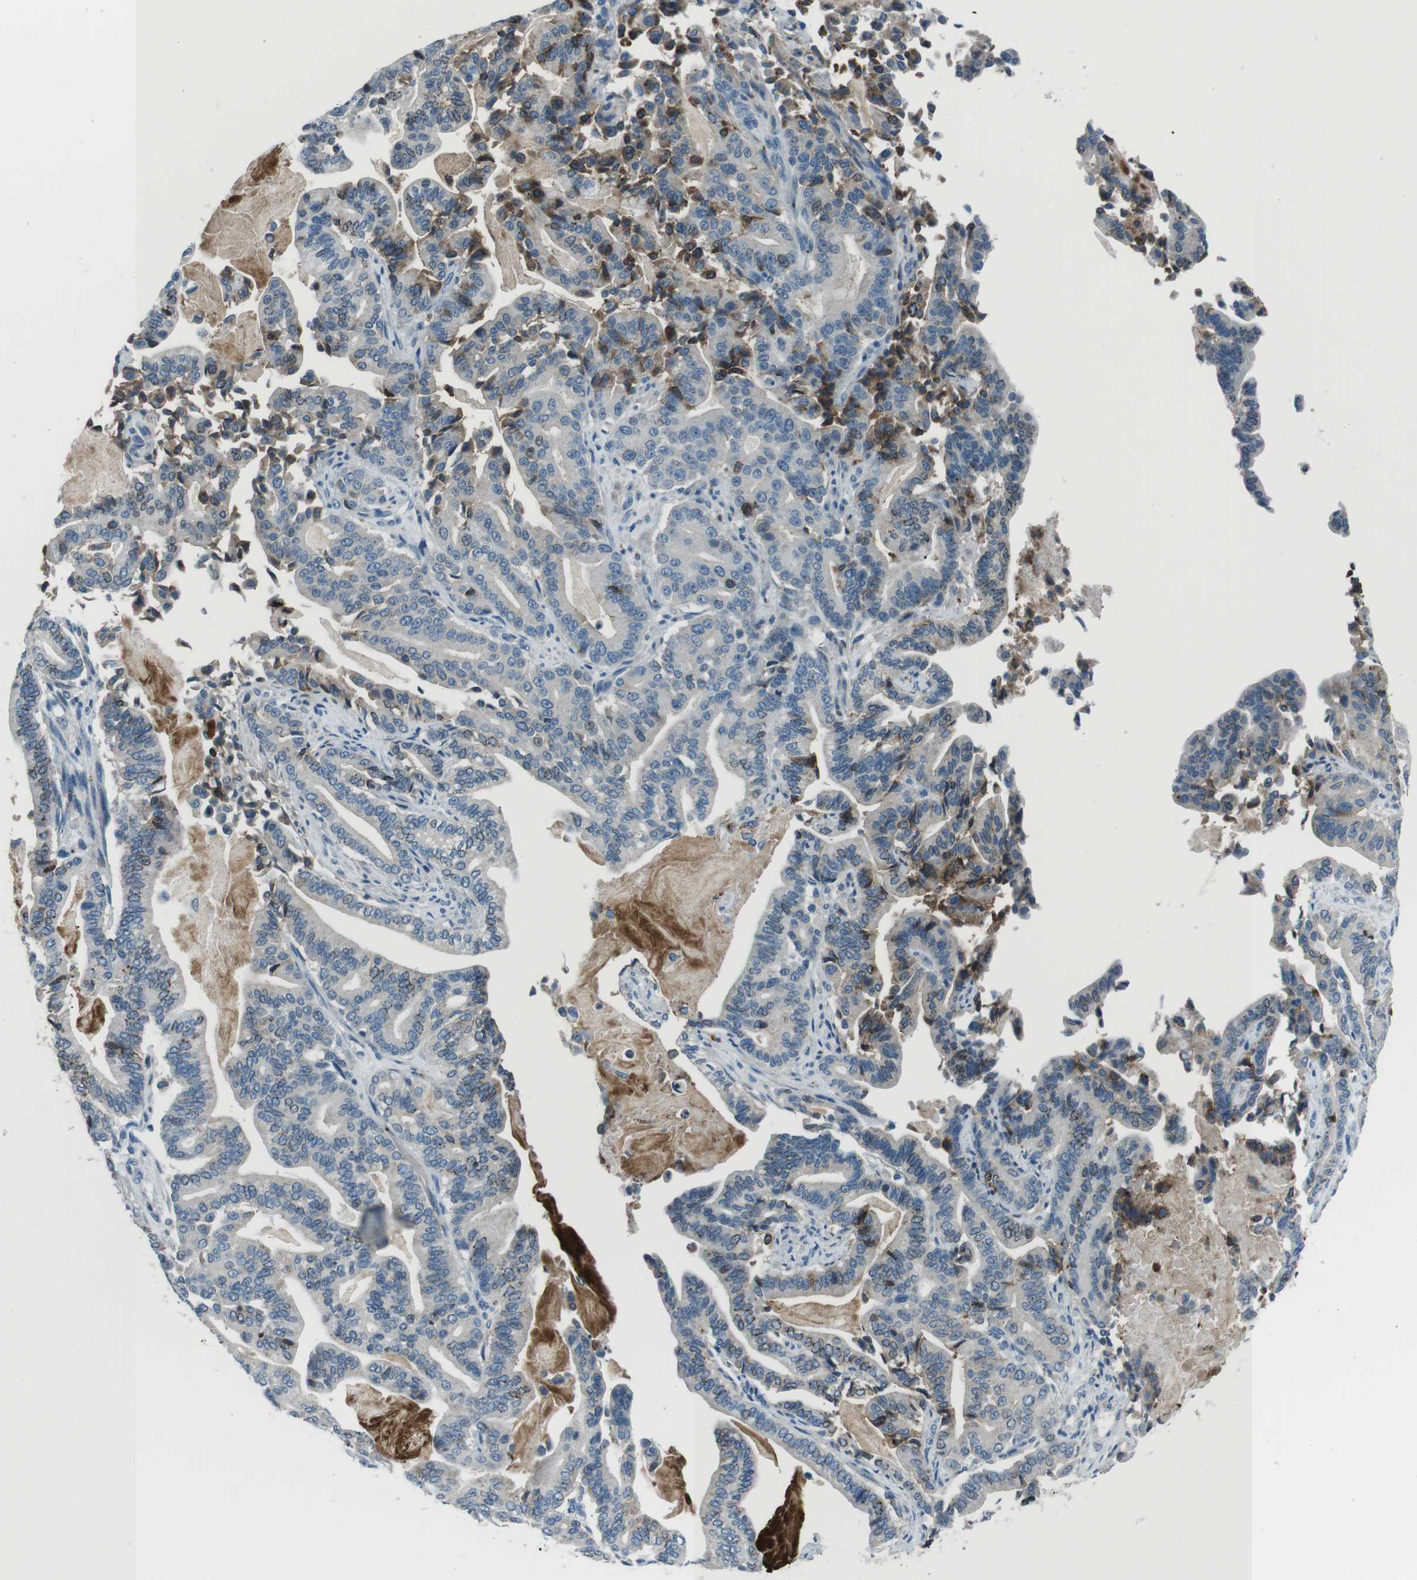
{"staining": {"intensity": "negative", "quantity": "none", "location": "none"}, "tissue": "pancreatic cancer", "cell_type": "Tumor cells", "image_type": "cancer", "snomed": [{"axis": "morphology", "description": "Normal tissue, NOS"}, {"axis": "morphology", "description": "Adenocarcinoma, NOS"}, {"axis": "topography", "description": "Pancreas"}], "caption": "High power microscopy photomicrograph of an IHC image of adenocarcinoma (pancreatic), revealing no significant staining in tumor cells. Brightfield microscopy of IHC stained with DAB (brown) and hematoxylin (blue), captured at high magnification.", "gene": "ST6GAL1", "patient": {"sex": "male", "age": 63}}